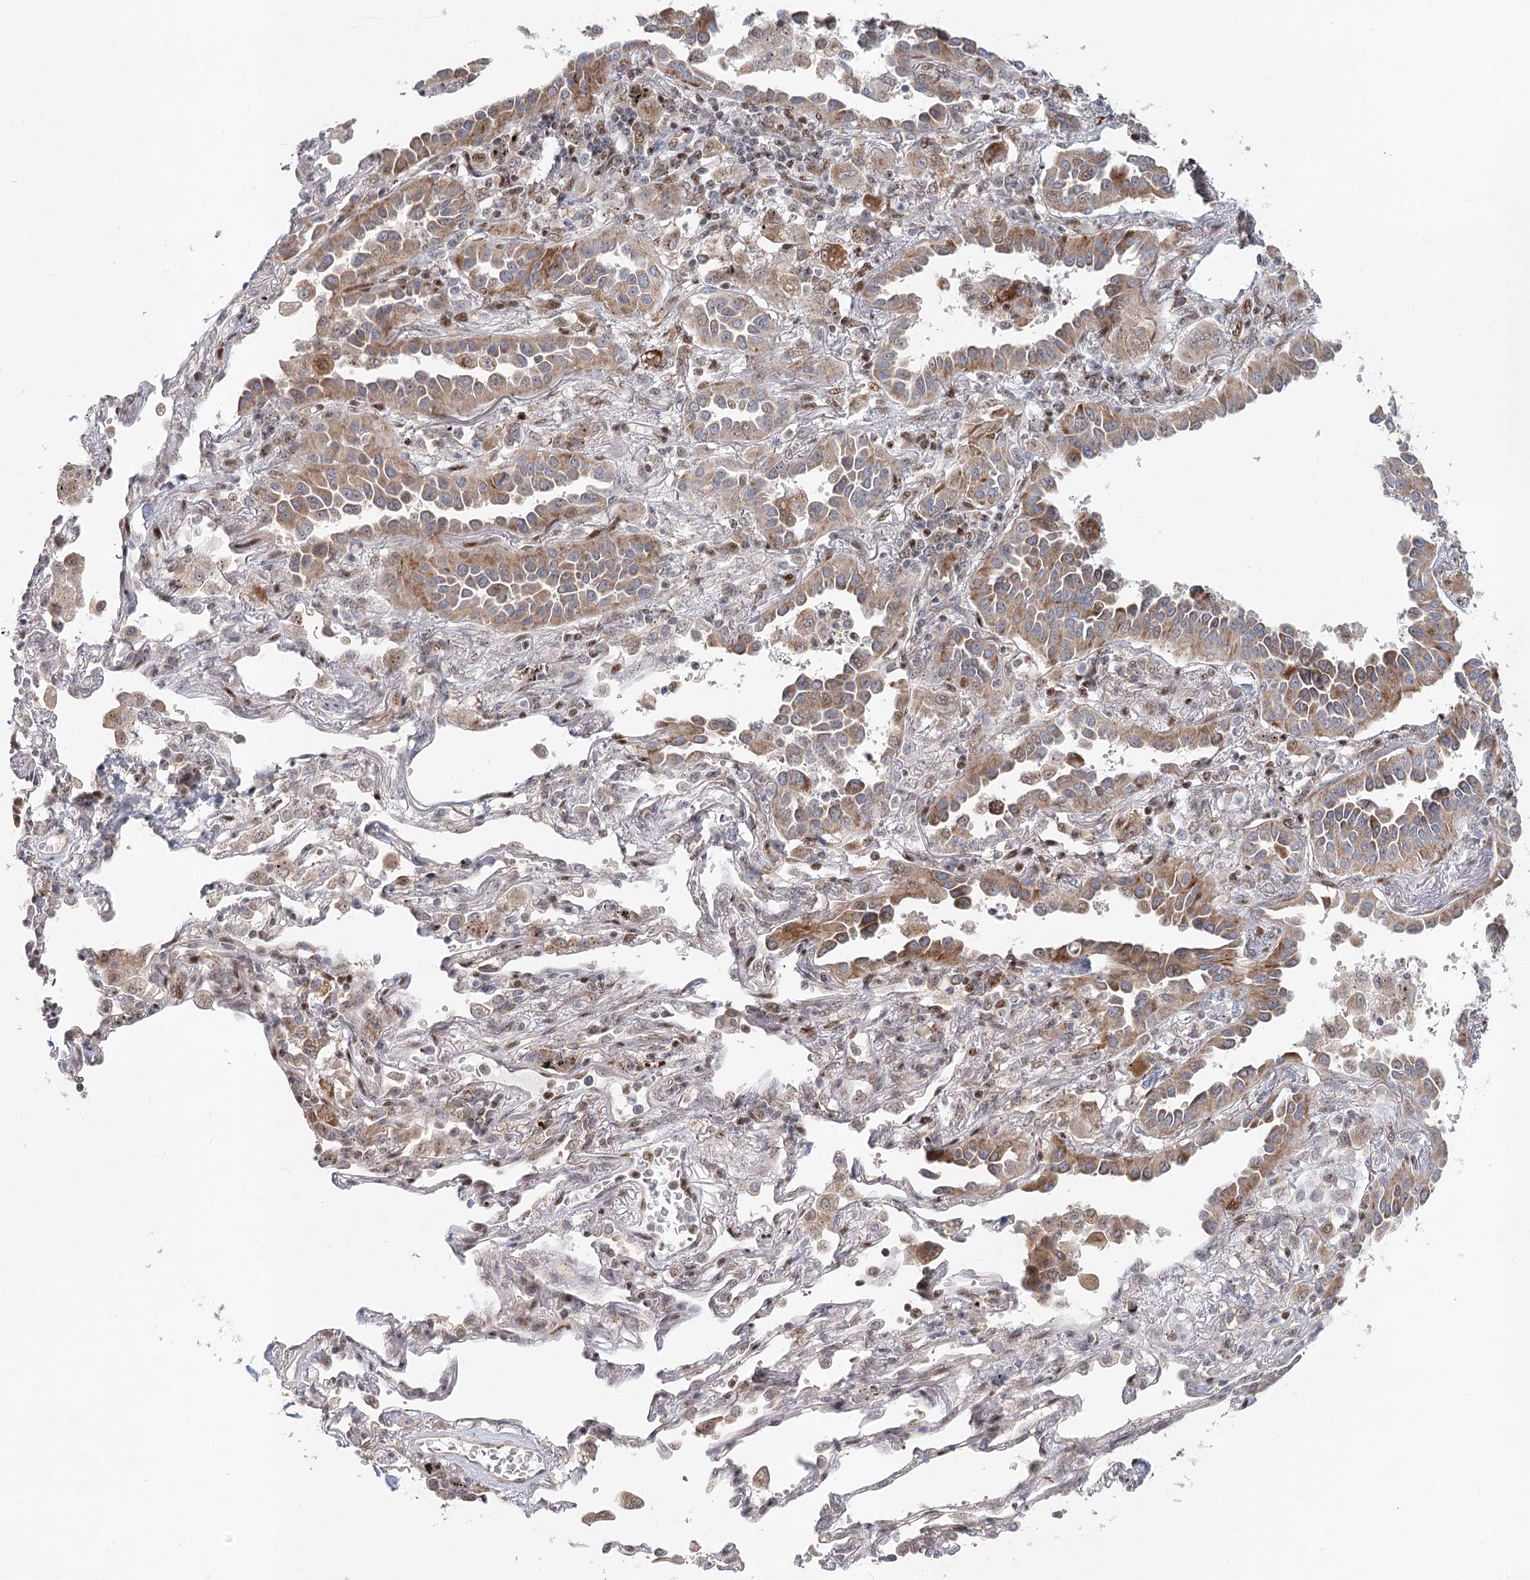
{"staining": {"intensity": "moderate", "quantity": ">75%", "location": "cytoplasmic/membranous"}, "tissue": "lung cancer", "cell_type": "Tumor cells", "image_type": "cancer", "snomed": [{"axis": "morphology", "description": "Normal tissue, NOS"}, {"axis": "morphology", "description": "Adenocarcinoma, NOS"}, {"axis": "topography", "description": "Lung"}], "caption": "DAB (3,3'-diaminobenzidine) immunohistochemical staining of adenocarcinoma (lung) demonstrates moderate cytoplasmic/membranous protein staining in approximately >75% of tumor cells.", "gene": "BNIP5", "patient": {"sex": "male", "age": 59}}